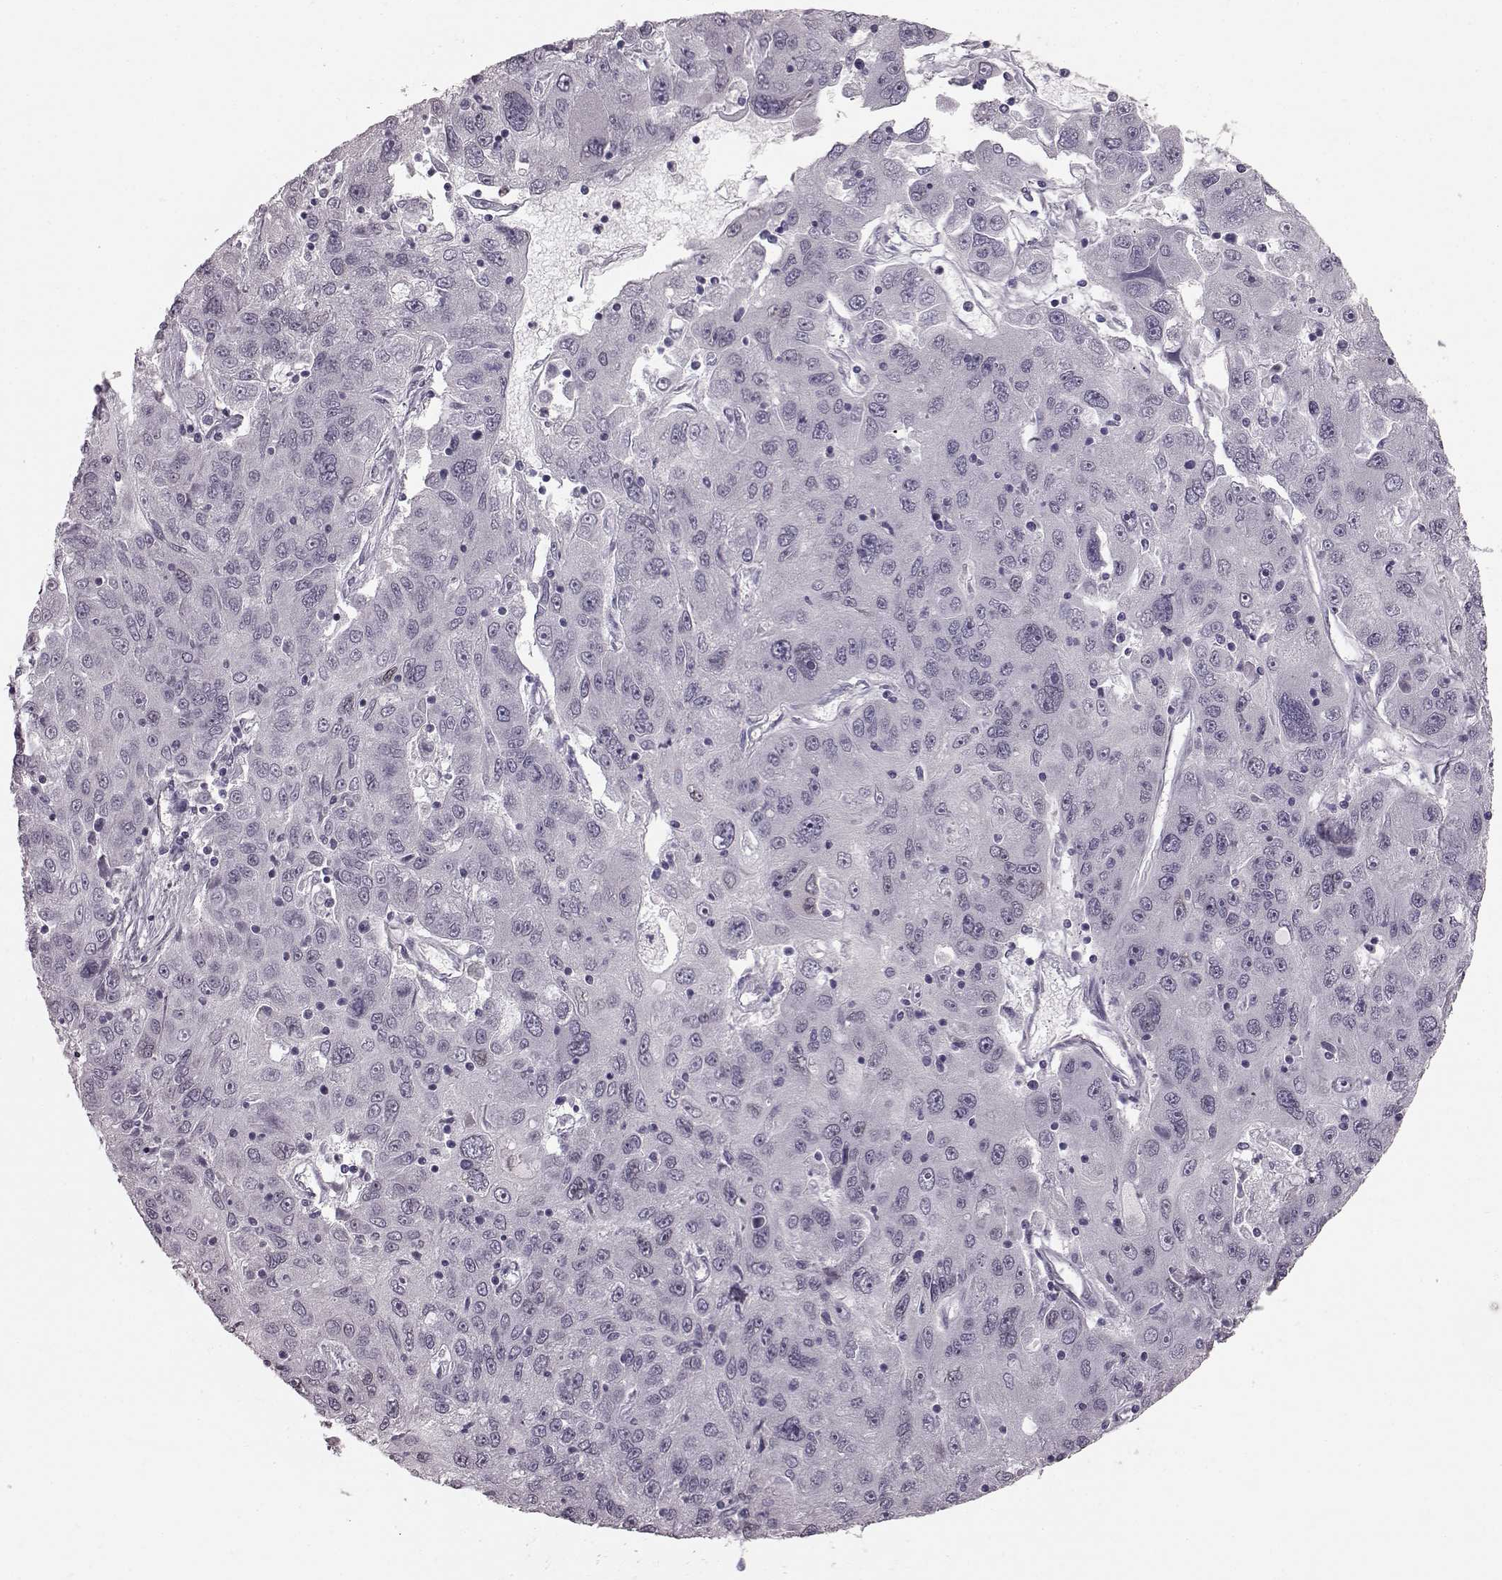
{"staining": {"intensity": "negative", "quantity": "none", "location": "none"}, "tissue": "stomach cancer", "cell_type": "Tumor cells", "image_type": "cancer", "snomed": [{"axis": "morphology", "description": "Adenocarcinoma, NOS"}, {"axis": "topography", "description": "Stomach"}], "caption": "An image of human adenocarcinoma (stomach) is negative for staining in tumor cells.", "gene": "TCHHL1", "patient": {"sex": "male", "age": 56}}